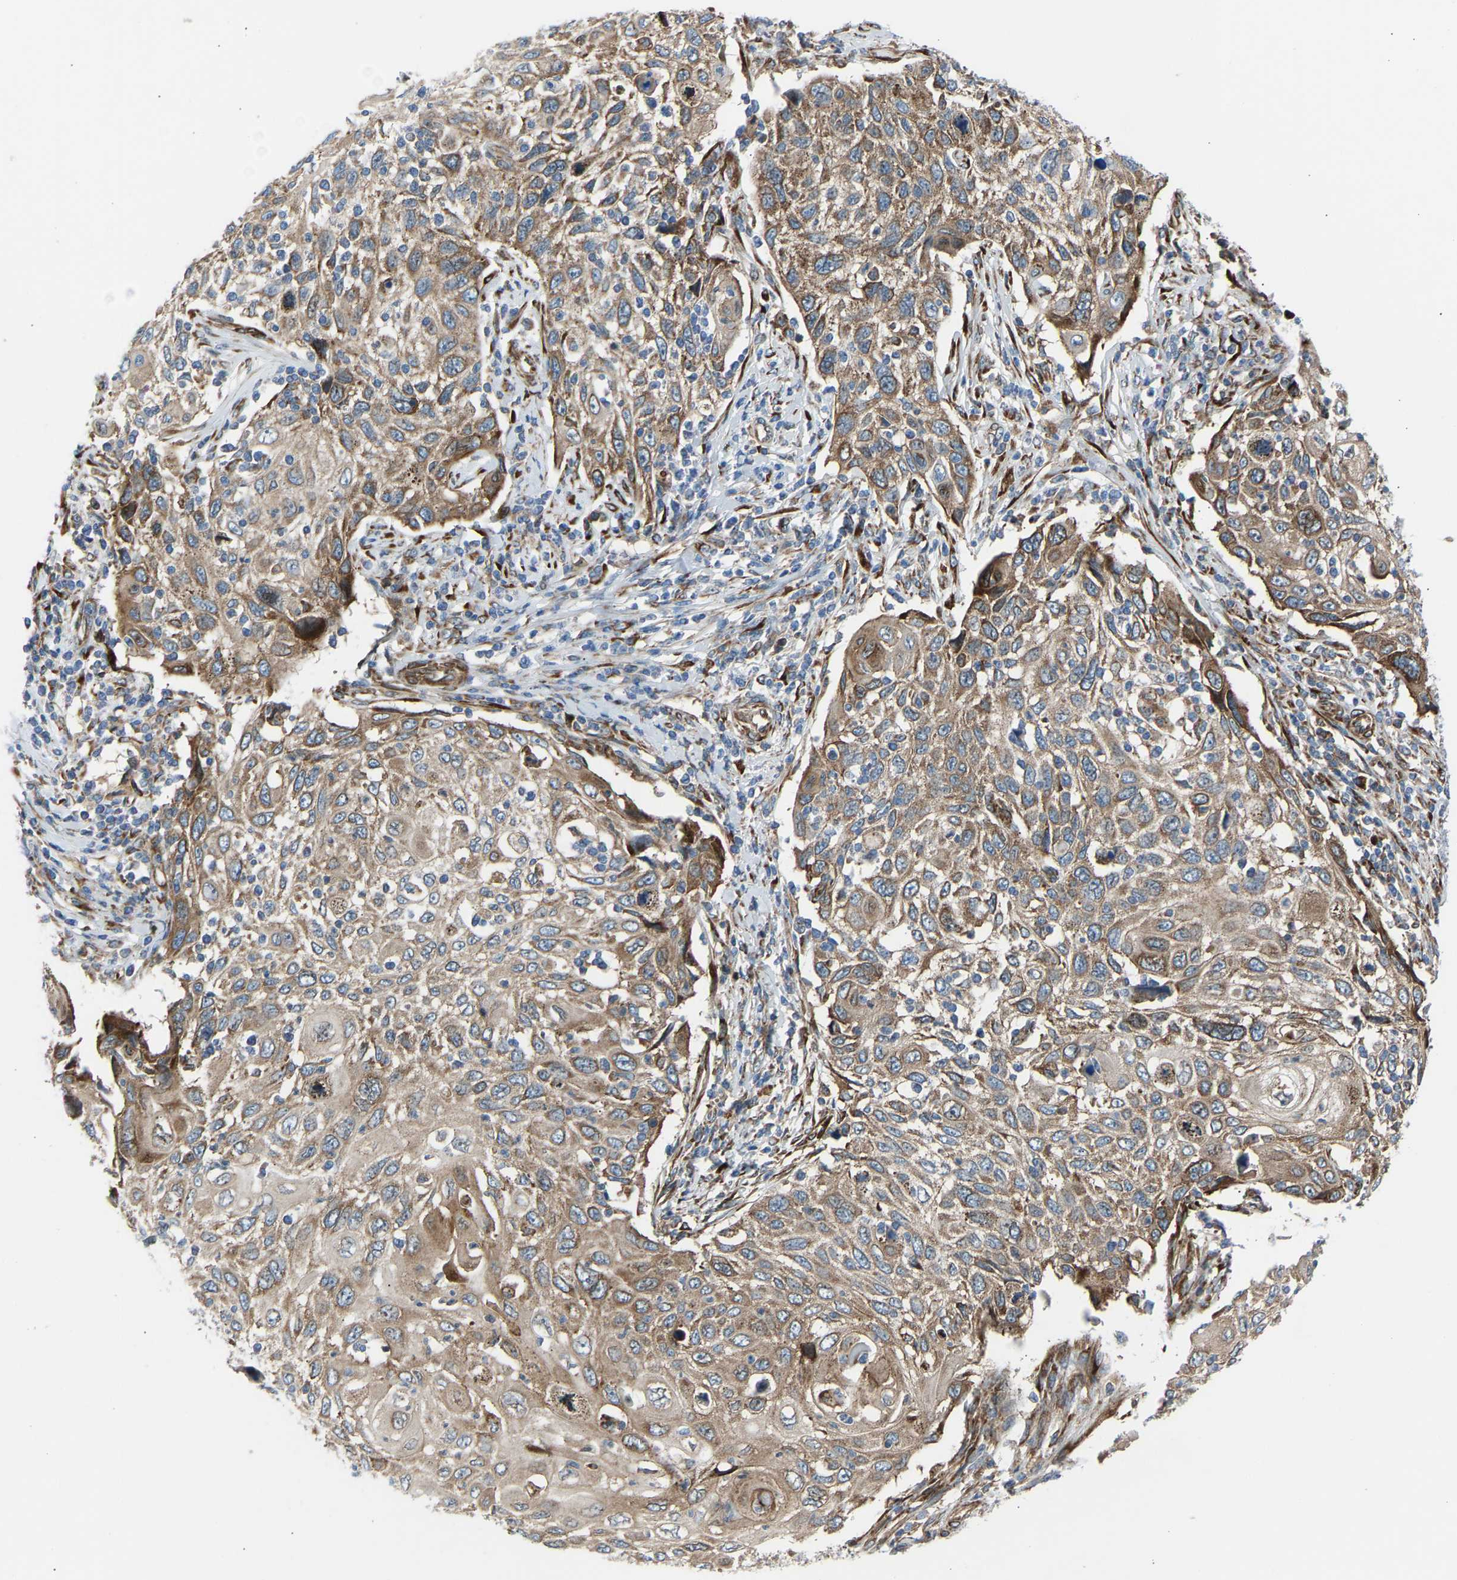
{"staining": {"intensity": "moderate", "quantity": ">75%", "location": "cytoplasmic/membranous"}, "tissue": "cervical cancer", "cell_type": "Tumor cells", "image_type": "cancer", "snomed": [{"axis": "morphology", "description": "Squamous cell carcinoma, NOS"}, {"axis": "topography", "description": "Cervix"}], "caption": "A high-resolution image shows immunohistochemistry staining of cervical cancer (squamous cell carcinoma), which displays moderate cytoplasmic/membranous expression in approximately >75% of tumor cells. (DAB (3,3'-diaminobenzidine) IHC, brown staining for protein, blue staining for nuclei).", "gene": "VPS41", "patient": {"sex": "female", "age": 70}}